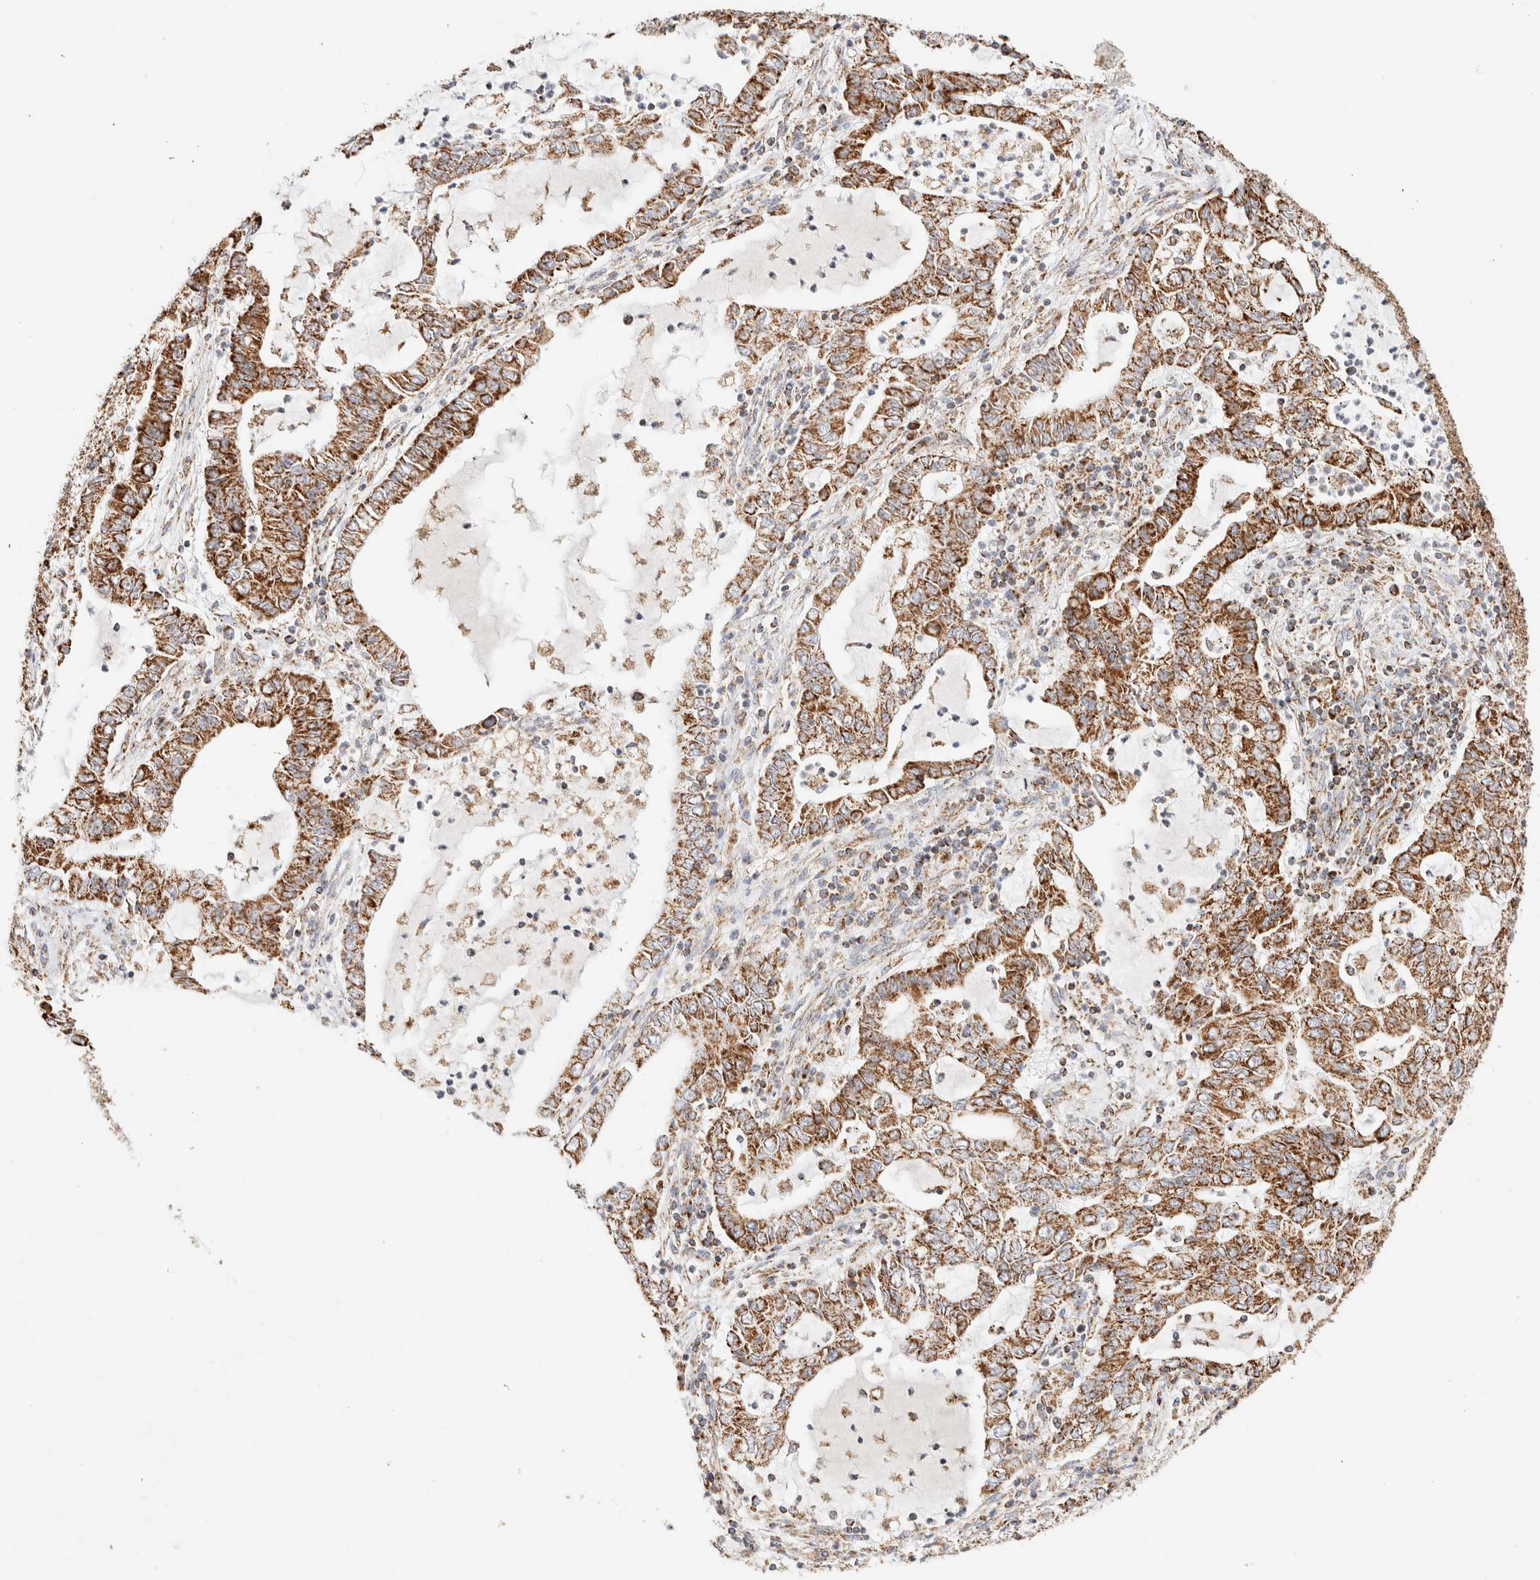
{"staining": {"intensity": "strong", "quantity": ">75%", "location": "cytoplasmic/membranous"}, "tissue": "lung cancer", "cell_type": "Tumor cells", "image_type": "cancer", "snomed": [{"axis": "morphology", "description": "Adenocarcinoma, NOS"}, {"axis": "topography", "description": "Lung"}], "caption": "Brown immunohistochemical staining in adenocarcinoma (lung) reveals strong cytoplasmic/membranous positivity in about >75% of tumor cells. Using DAB (brown) and hematoxylin (blue) stains, captured at high magnification using brightfield microscopy.", "gene": "PHB2", "patient": {"sex": "female", "age": 51}}